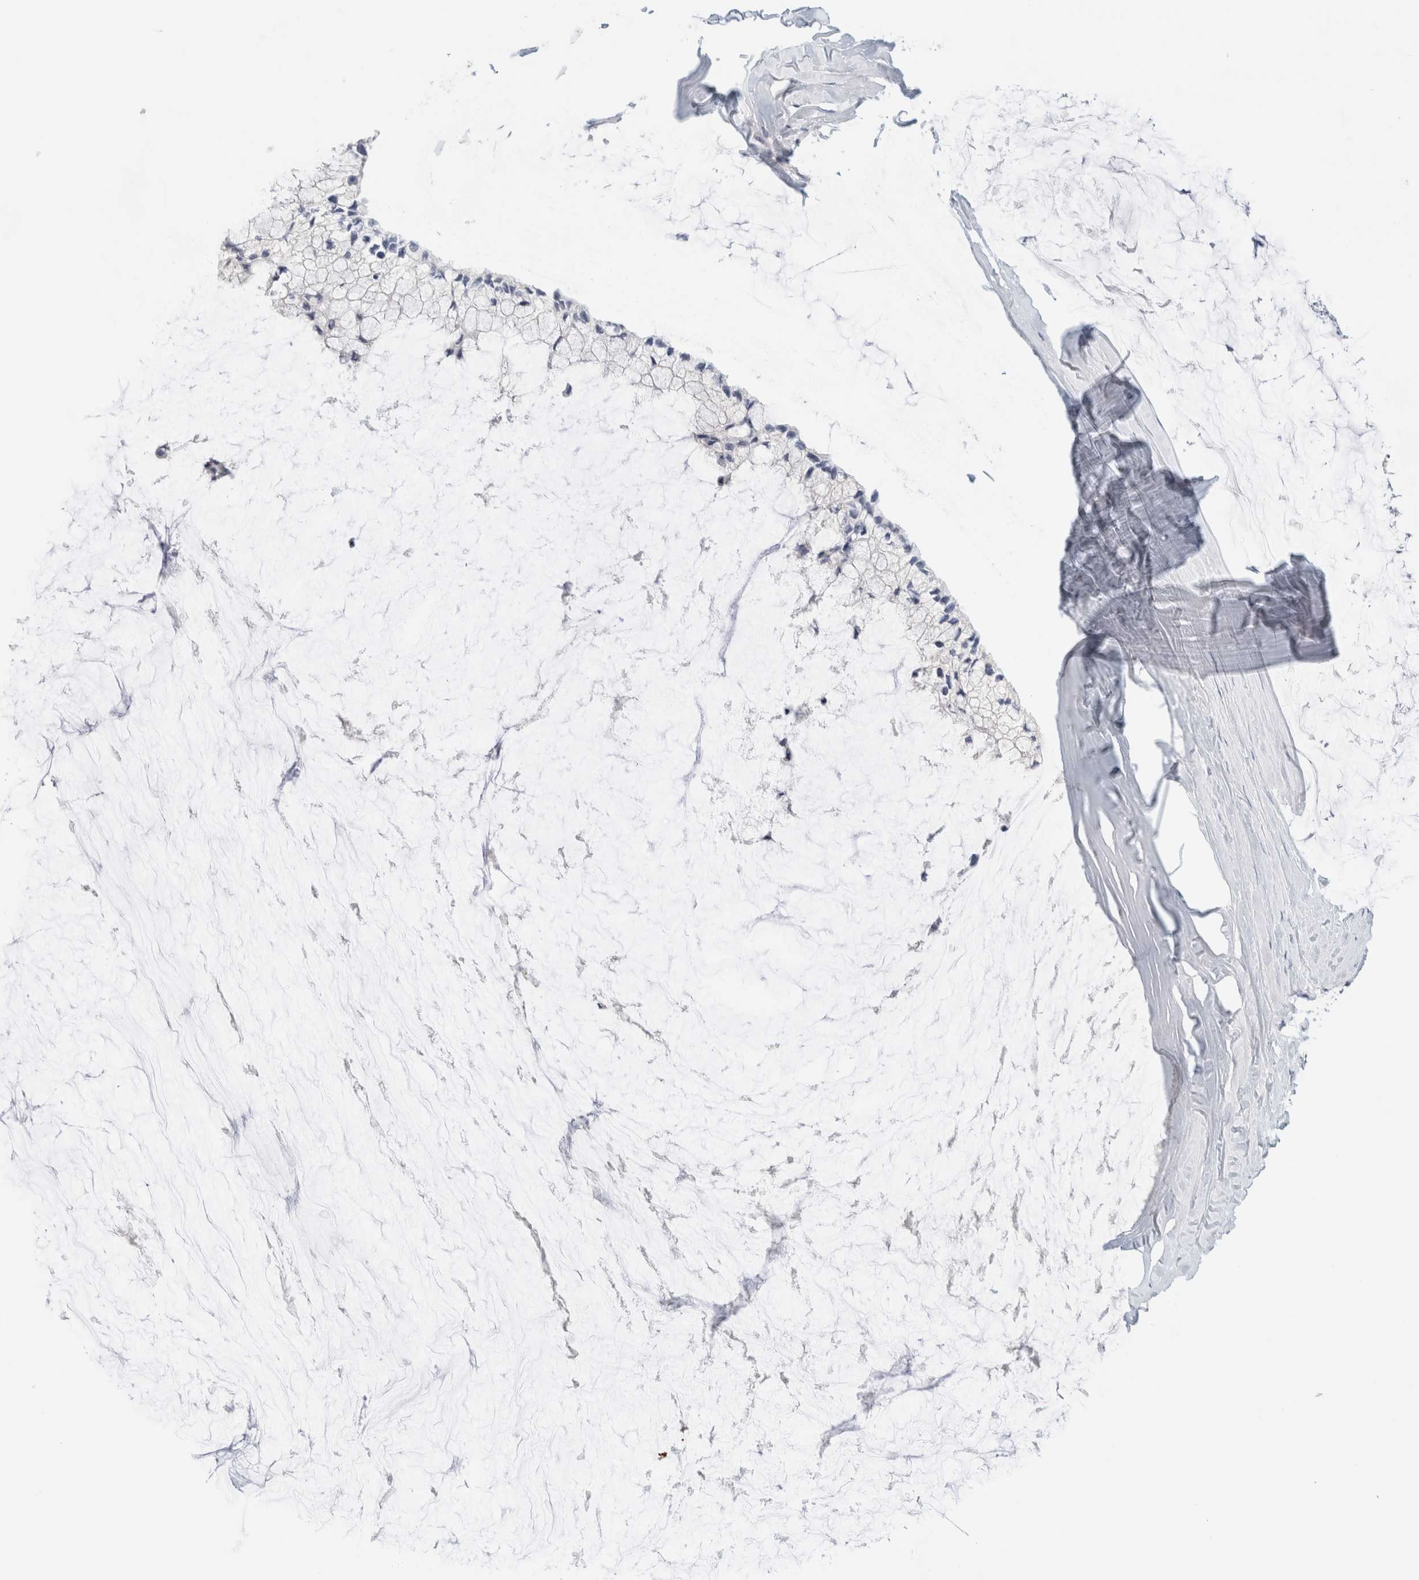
{"staining": {"intensity": "negative", "quantity": "none", "location": "none"}, "tissue": "ovarian cancer", "cell_type": "Tumor cells", "image_type": "cancer", "snomed": [{"axis": "morphology", "description": "Cystadenocarcinoma, mucinous, NOS"}, {"axis": "topography", "description": "Ovary"}], "caption": "Tumor cells are negative for brown protein staining in ovarian cancer (mucinous cystadenocarcinoma). (DAB immunohistochemistry (IHC) visualized using brightfield microscopy, high magnification).", "gene": "NEFM", "patient": {"sex": "female", "age": 39}}